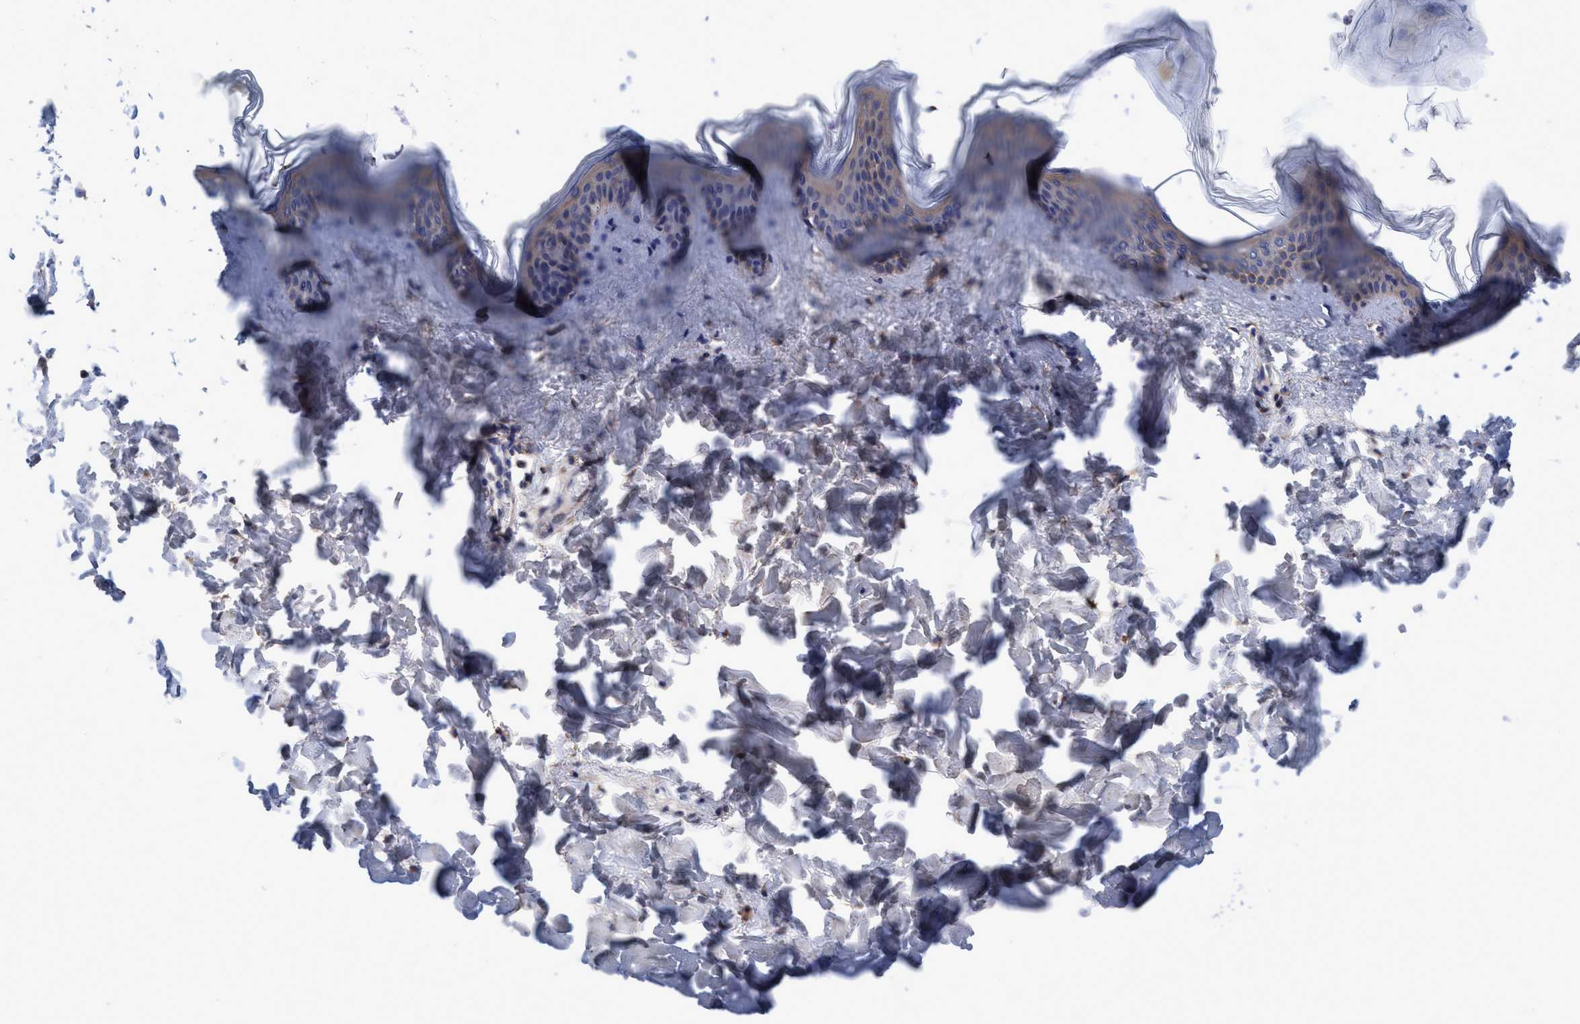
{"staining": {"intensity": "weak", "quantity": ">75%", "location": "cytoplasmic/membranous"}, "tissue": "skin", "cell_type": "Fibroblasts", "image_type": "normal", "snomed": [{"axis": "morphology", "description": "Normal tissue, NOS"}, {"axis": "topography", "description": "Skin"}], "caption": "IHC of unremarkable human skin exhibits low levels of weak cytoplasmic/membranous positivity in approximately >75% of fibroblasts.", "gene": "CALCOCO2", "patient": {"sex": "female", "age": 17}}